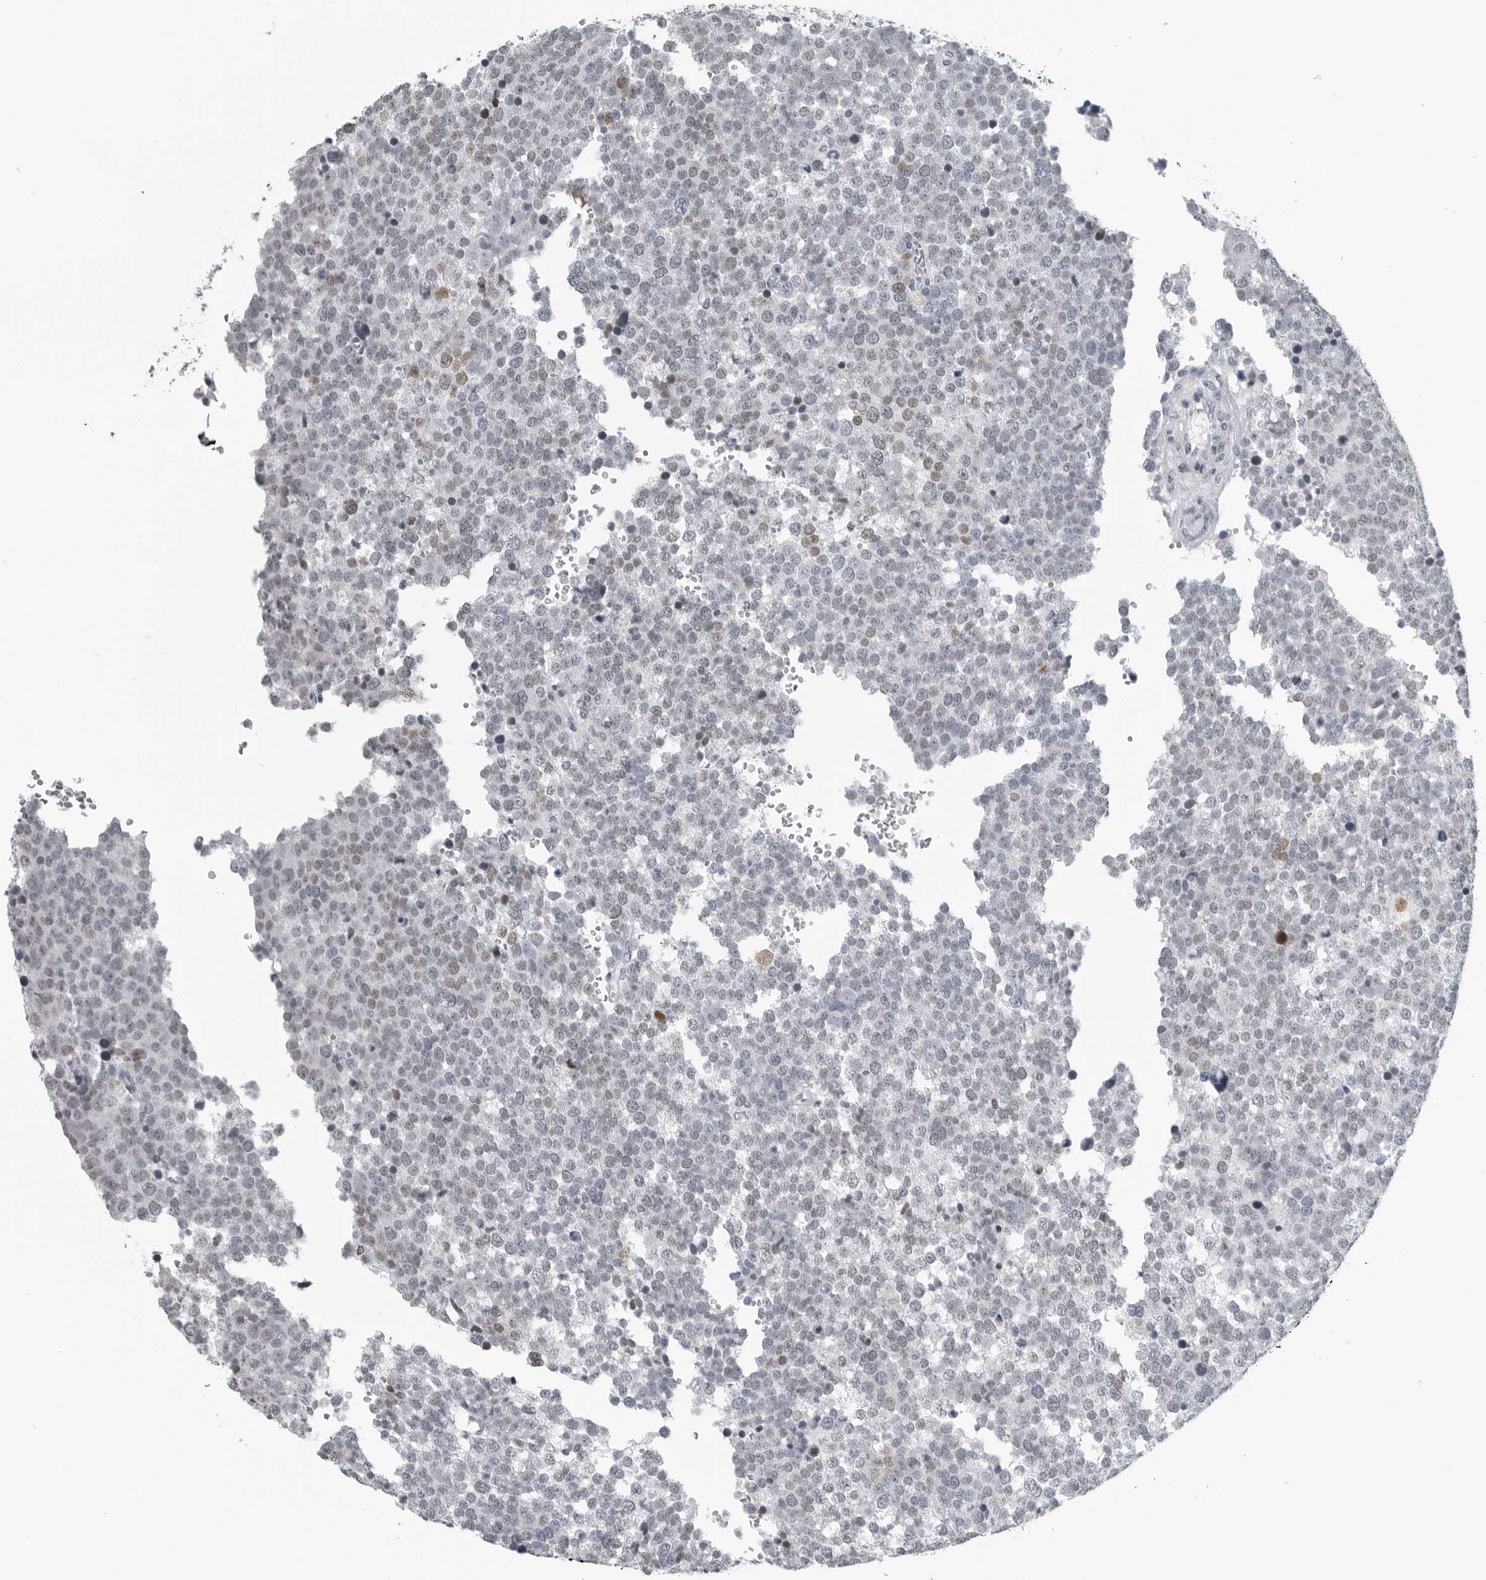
{"staining": {"intensity": "weak", "quantity": "25%-75%", "location": "nuclear"}, "tissue": "testis cancer", "cell_type": "Tumor cells", "image_type": "cancer", "snomed": [{"axis": "morphology", "description": "Seminoma, NOS"}, {"axis": "topography", "description": "Testis"}], "caption": "Human seminoma (testis) stained with a brown dye demonstrates weak nuclear positive staining in about 25%-75% of tumor cells.", "gene": "SATB2", "patient": {"sex": "male", "age": 71}}